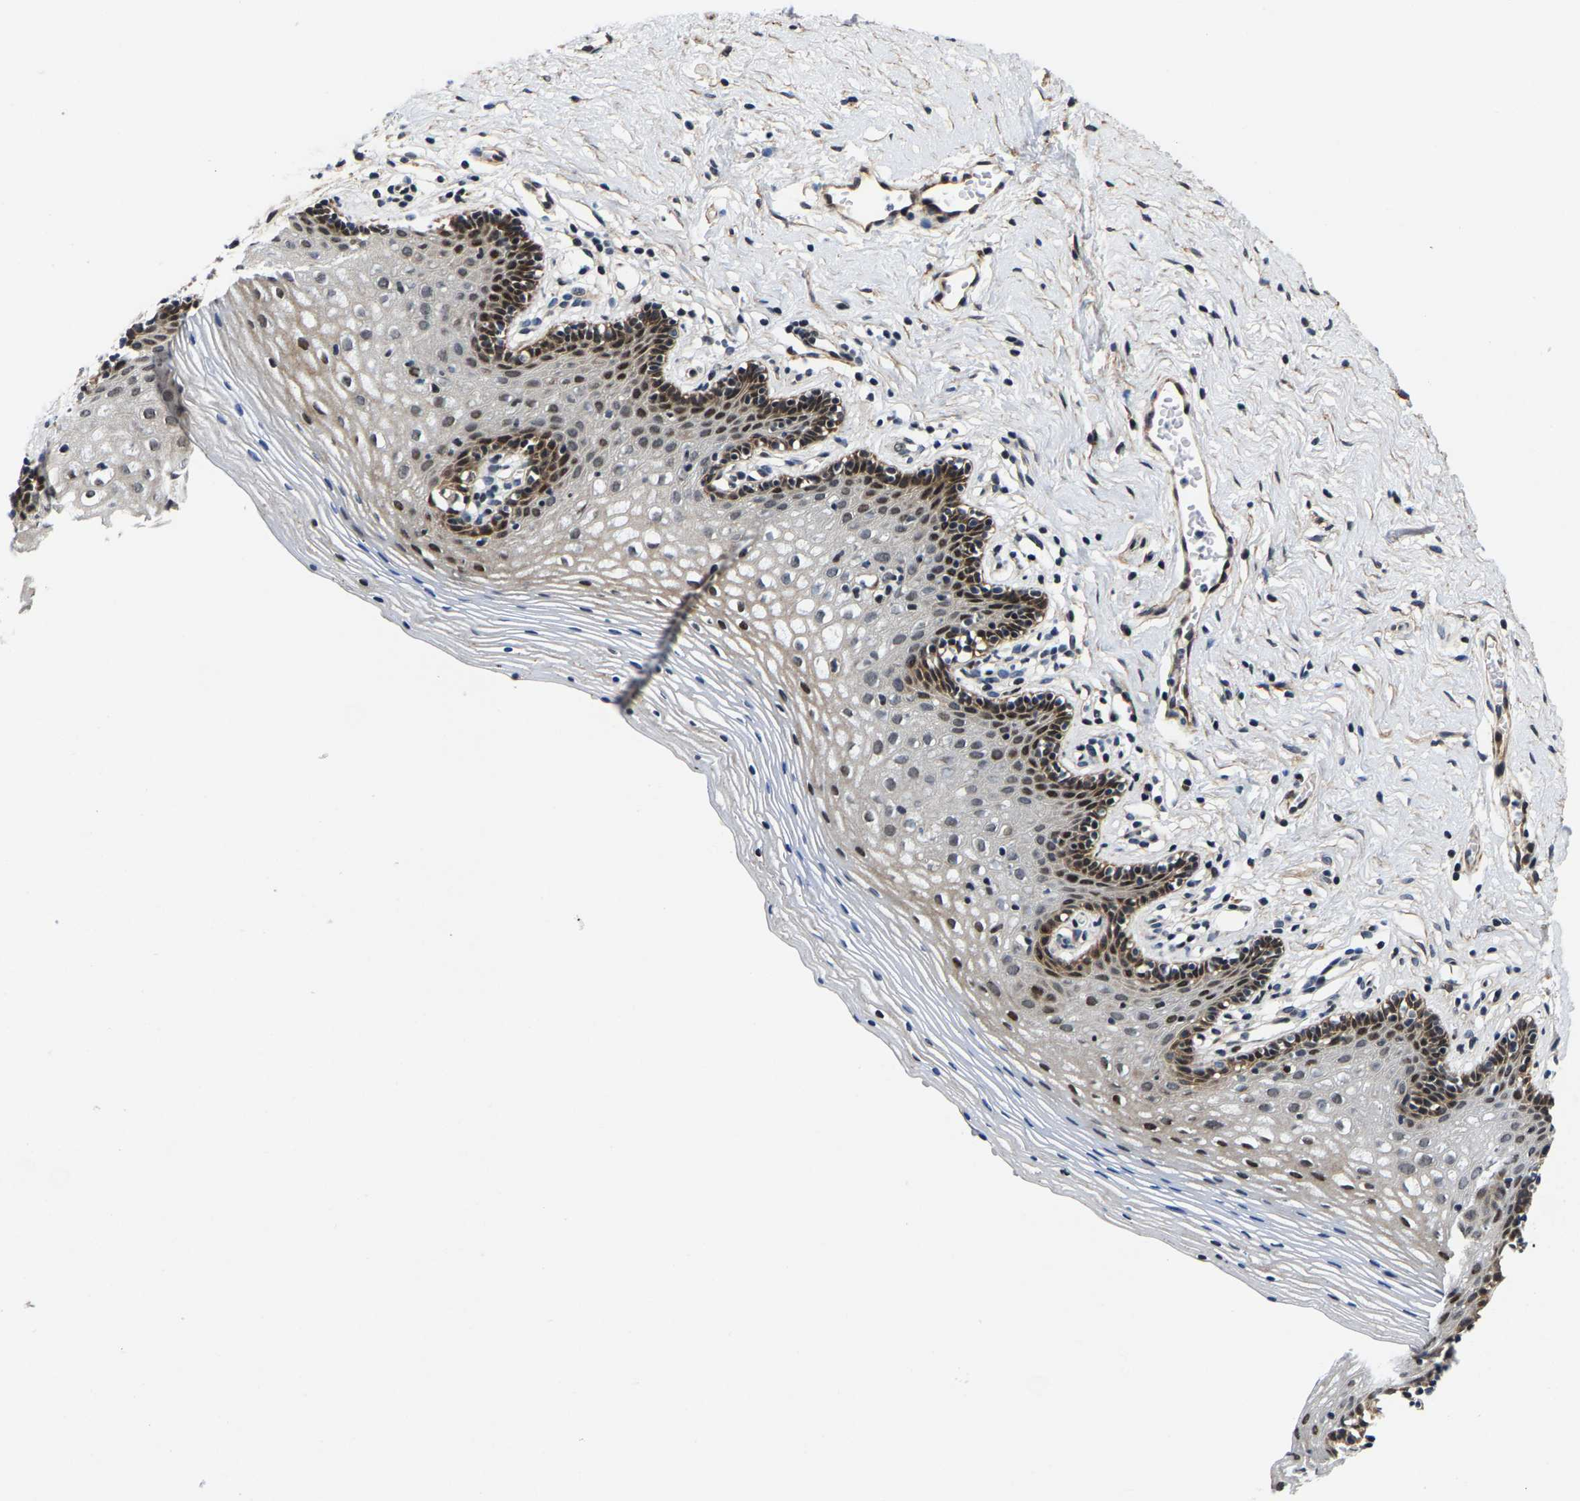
{"staining": {"intensity": "moderate", "quantity": "25%-75%", "location": "cytoplasmic/membranous,nuclear"}, "tissue": "vagina", "cell_type": "Squamous epithelial cells", "image_type": "normal", "snomed": [{"axis": "morphology", "description": "Normal tissue, NOS"}, {"axis": "topography", "description": "Vagina"}], "caption": "Squamous epithelial cells display medium levels of moderate cytoplasmic/membranous,nuclear expression in about 25%-75% of cells in normal vagina. The staining was performed using DAB (3,3'-diaminobenzidine) to visualize the protein expression in brown, while the nuclei were stained in blue with hematoxylin (Magnification: 20x).", "gene": "GTPBP10", "patient": {"sex": "female", "age": 32}}